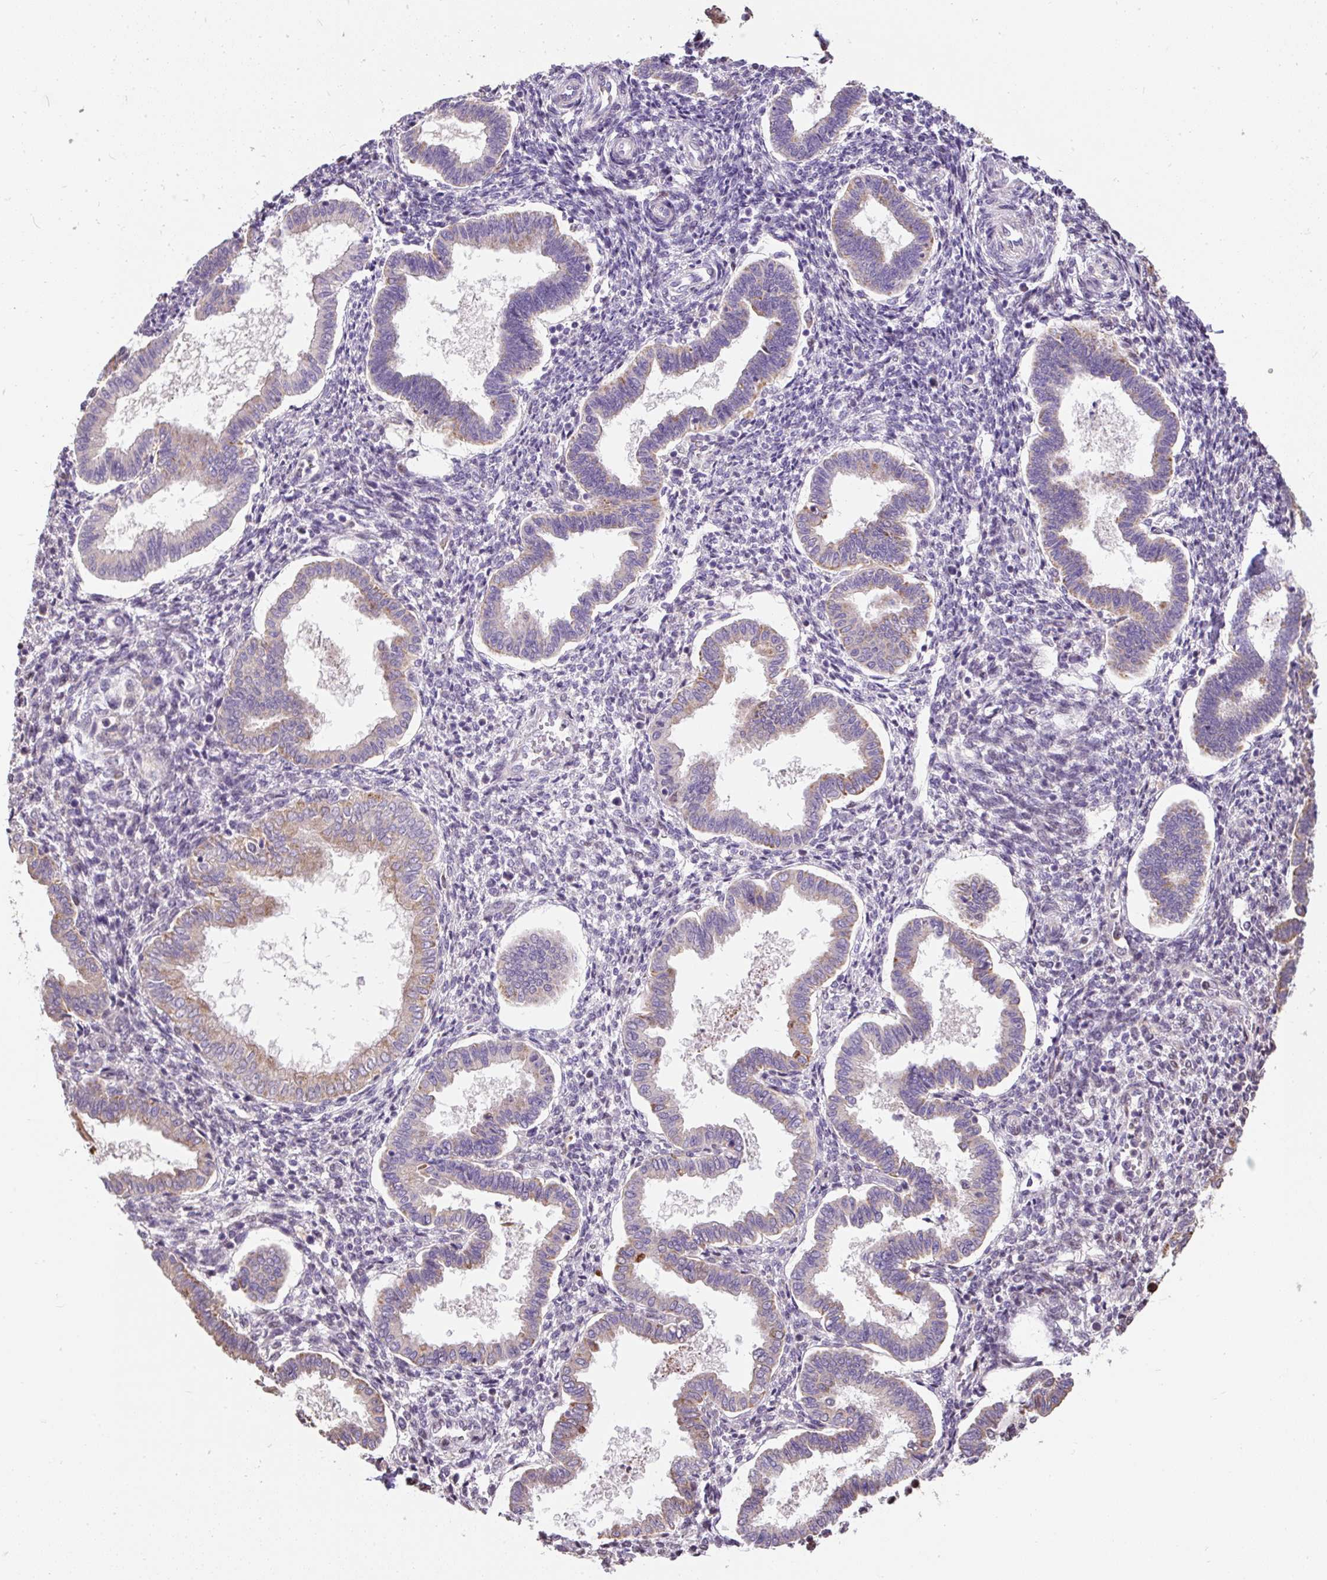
{"staining": {"intensity": "negative", "quantity": "none", "location": "none"}, "tissue": "endometrium", "cell_type": "Cells in endometrial stroma", "image_type": "normal", "snomed": [{"axis": "morphology", "description": "Normal tissue, NOS"}, {"axis": "topography", "description": "Endometrium"}], "caption": "IHC photomicrograph of benign human endometrium stained for a protein (brown), which reveals no staining in cells in endometrial stroma.", "gene": "PUS7L", "patient": {"sex": "female", "age": 24}}